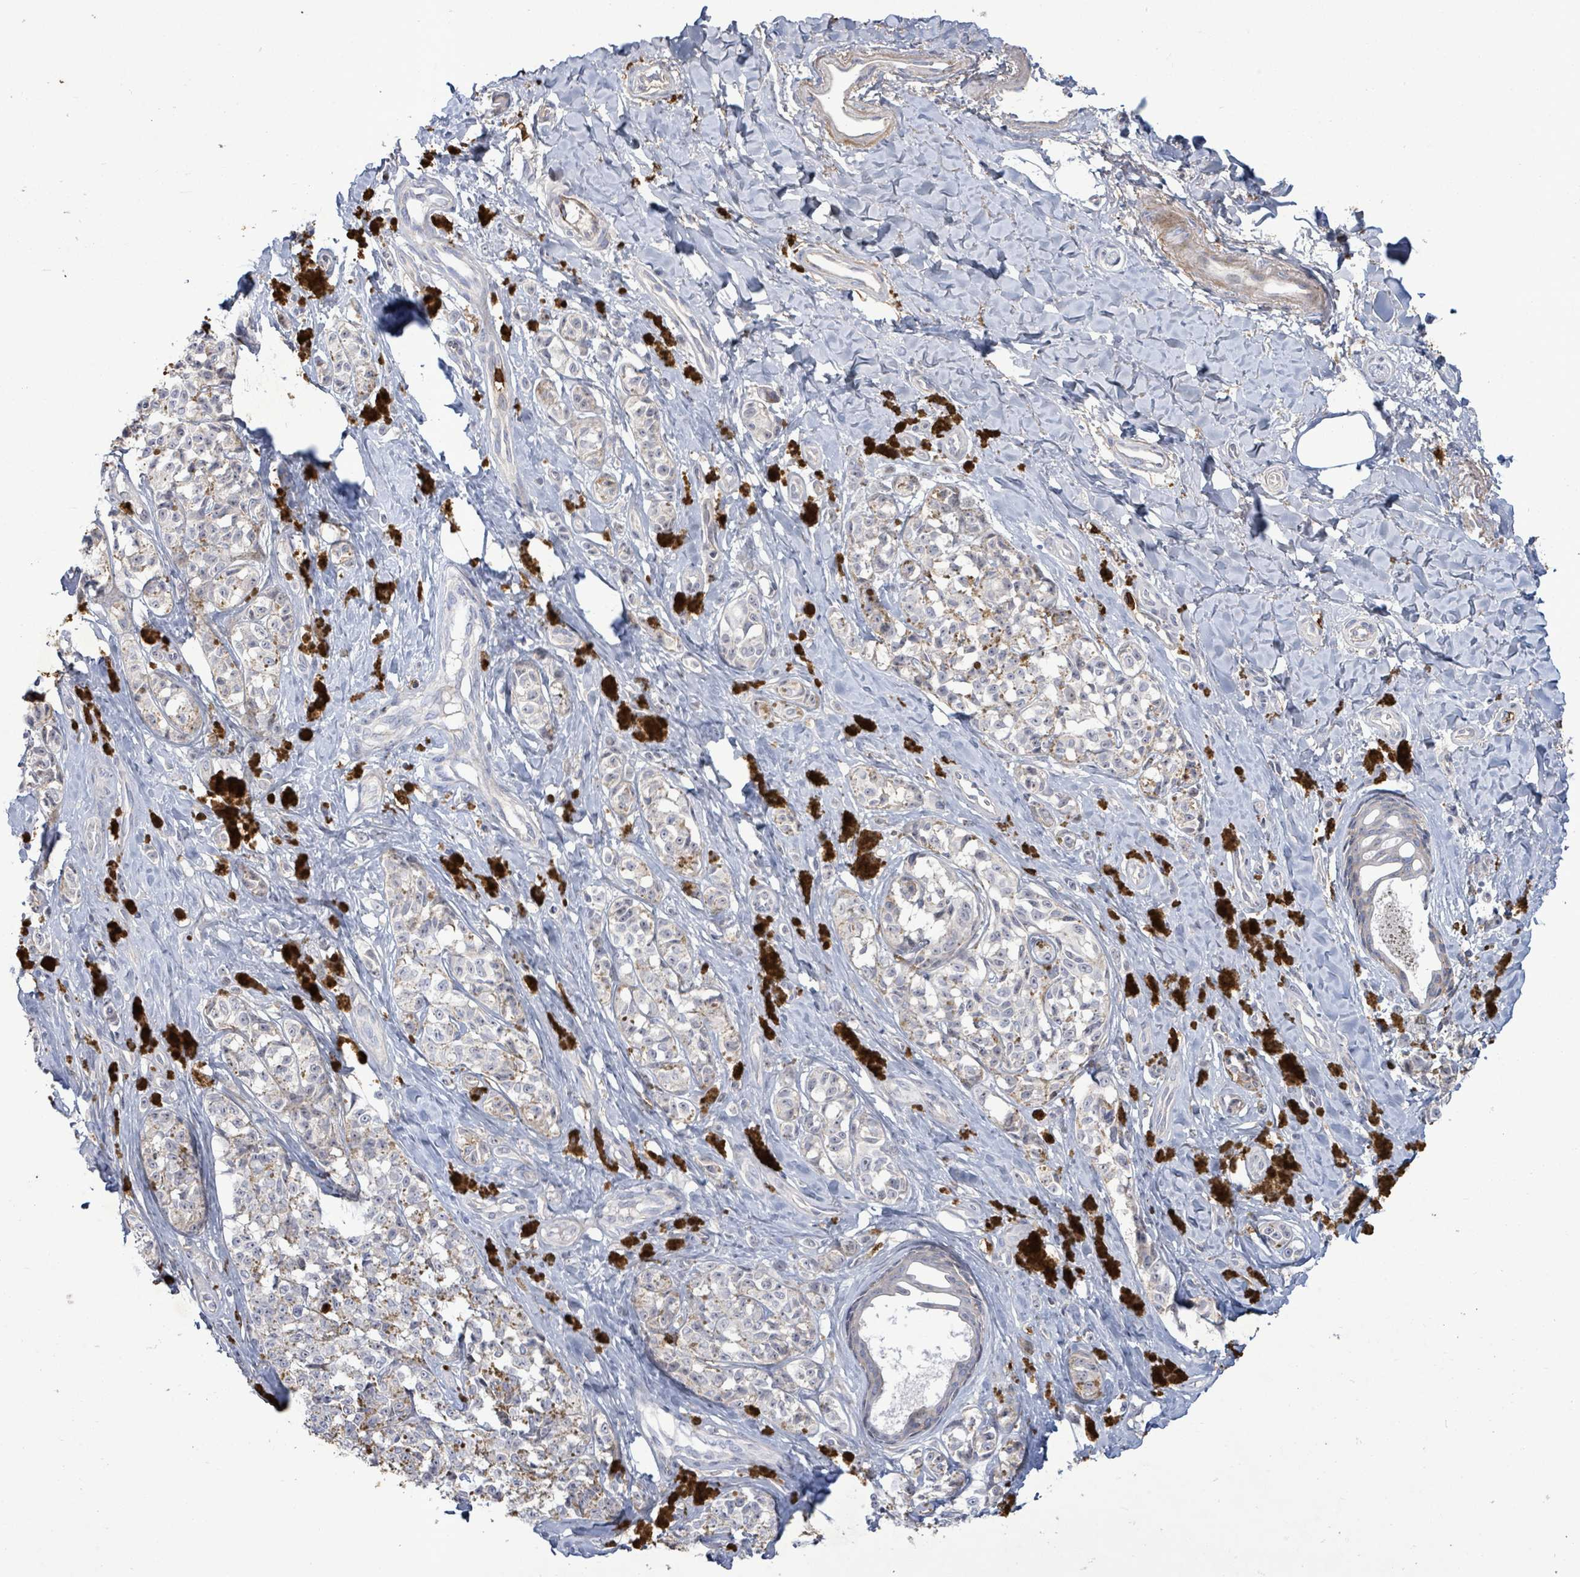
{"staining": {"intensity": "weak", "quantity": "25%-75%", "location": "cytoplasmic/membranous"}, "tissue": "melanoma", "cell_type": "Tumor cells", "image_type": "cancer", "snomed": [{"axis": "morphology", "description": "Malignant melanoma, NOS"}, {"axis": "topography", "description": "Skin"}], "caption": "This micrograph demonstrates malignant melanoma stained with immunohistochemistry (IHC) to label a protein in brown. The cytoplasmic/membranous of tumor cells show weak positivity for the protein. Nuclei are counter-stained blue.", "gene": "FAM210A", "patient": {"sex": "female", "age": 65}}